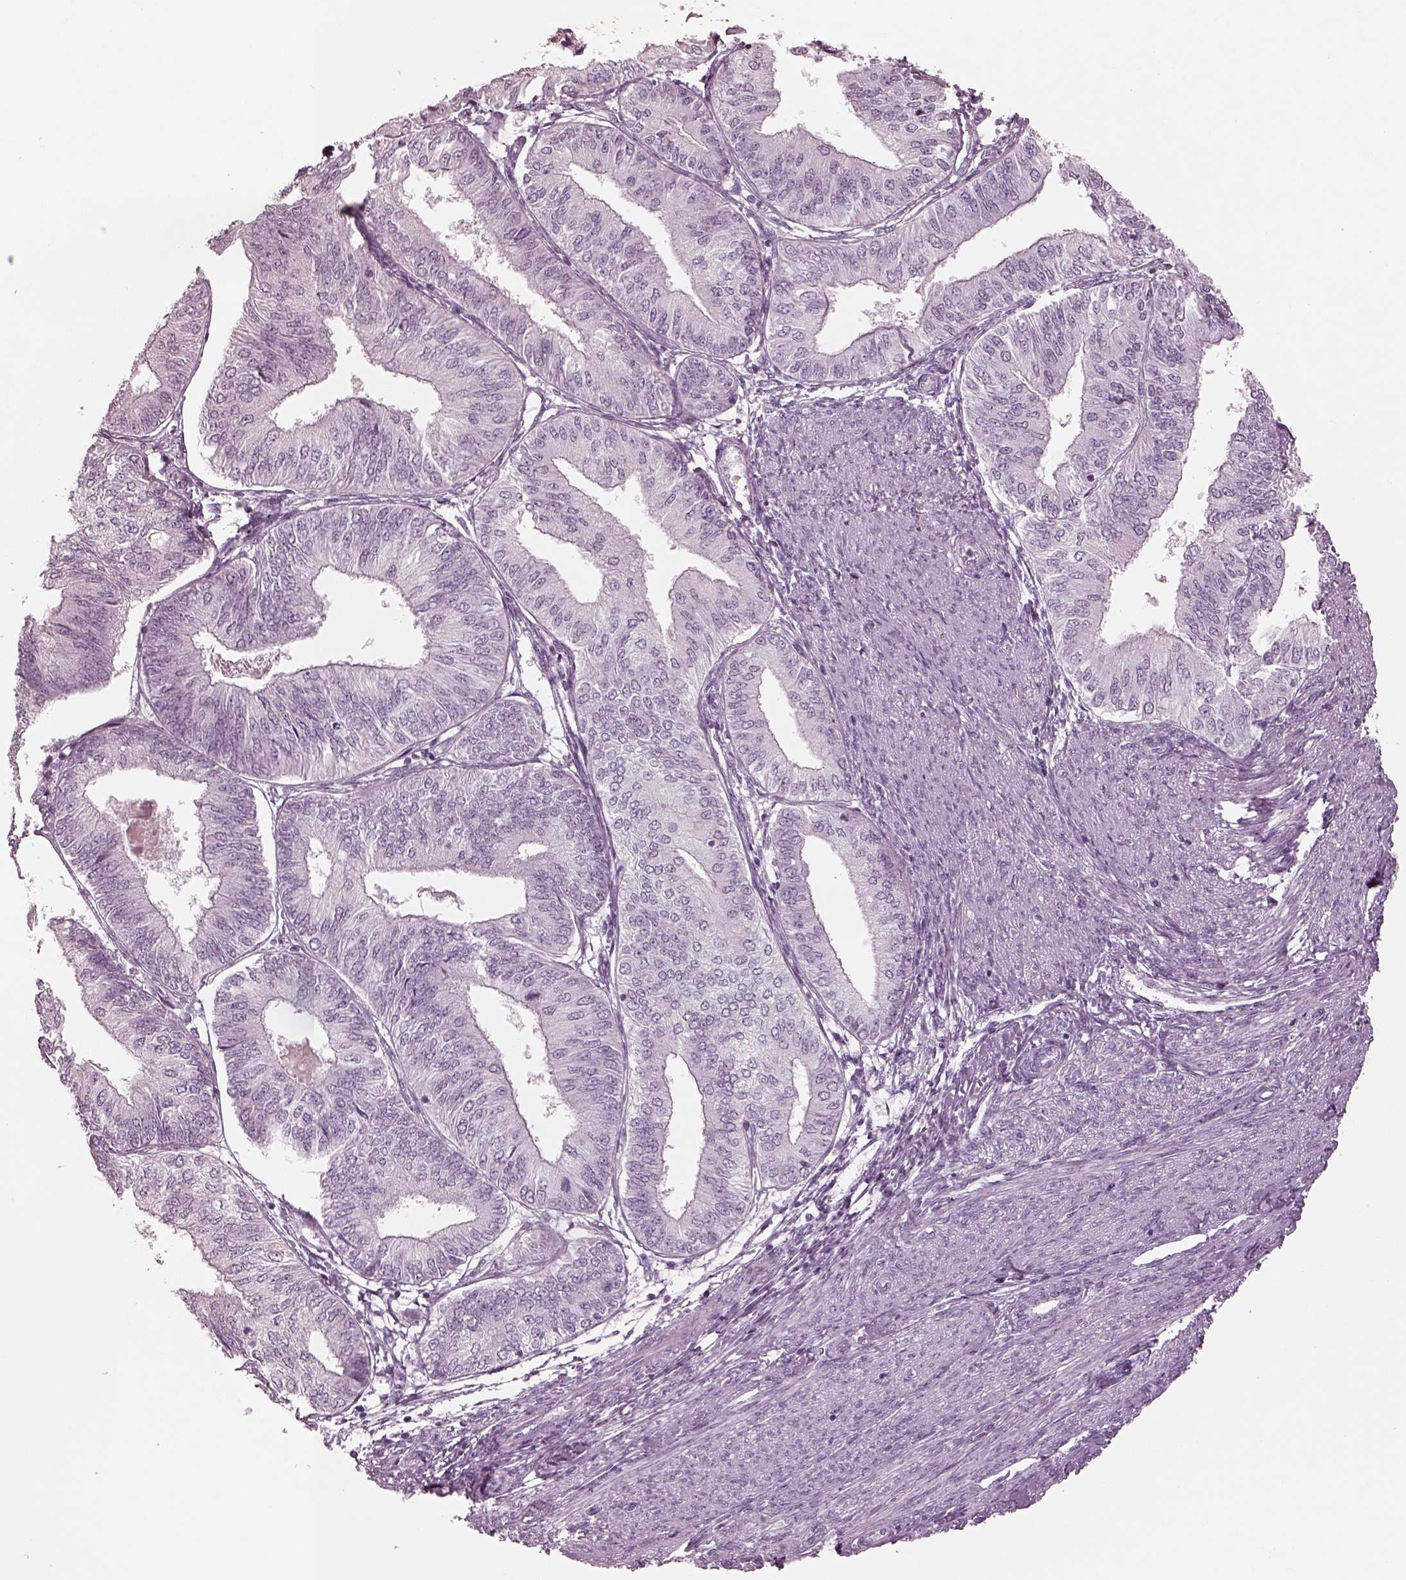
{"staining": {"intensity": "negative", "quantity": "none", "location": "none"}, "tissue": "endometrial cancer", "cell_type": "Tumor cells", "image_type": "cancer", "snomed": [{"axis": "morphology", "description": "Adenocarcinoma, NOS"}, {"axis": "topography", "description": "Endometrium"}], "caption": "There is no significant expression in tumor cells of adenocarcinoma (endometrial).", "gene": "OPN4", "patient": {"sex": "female", "age": 58}}